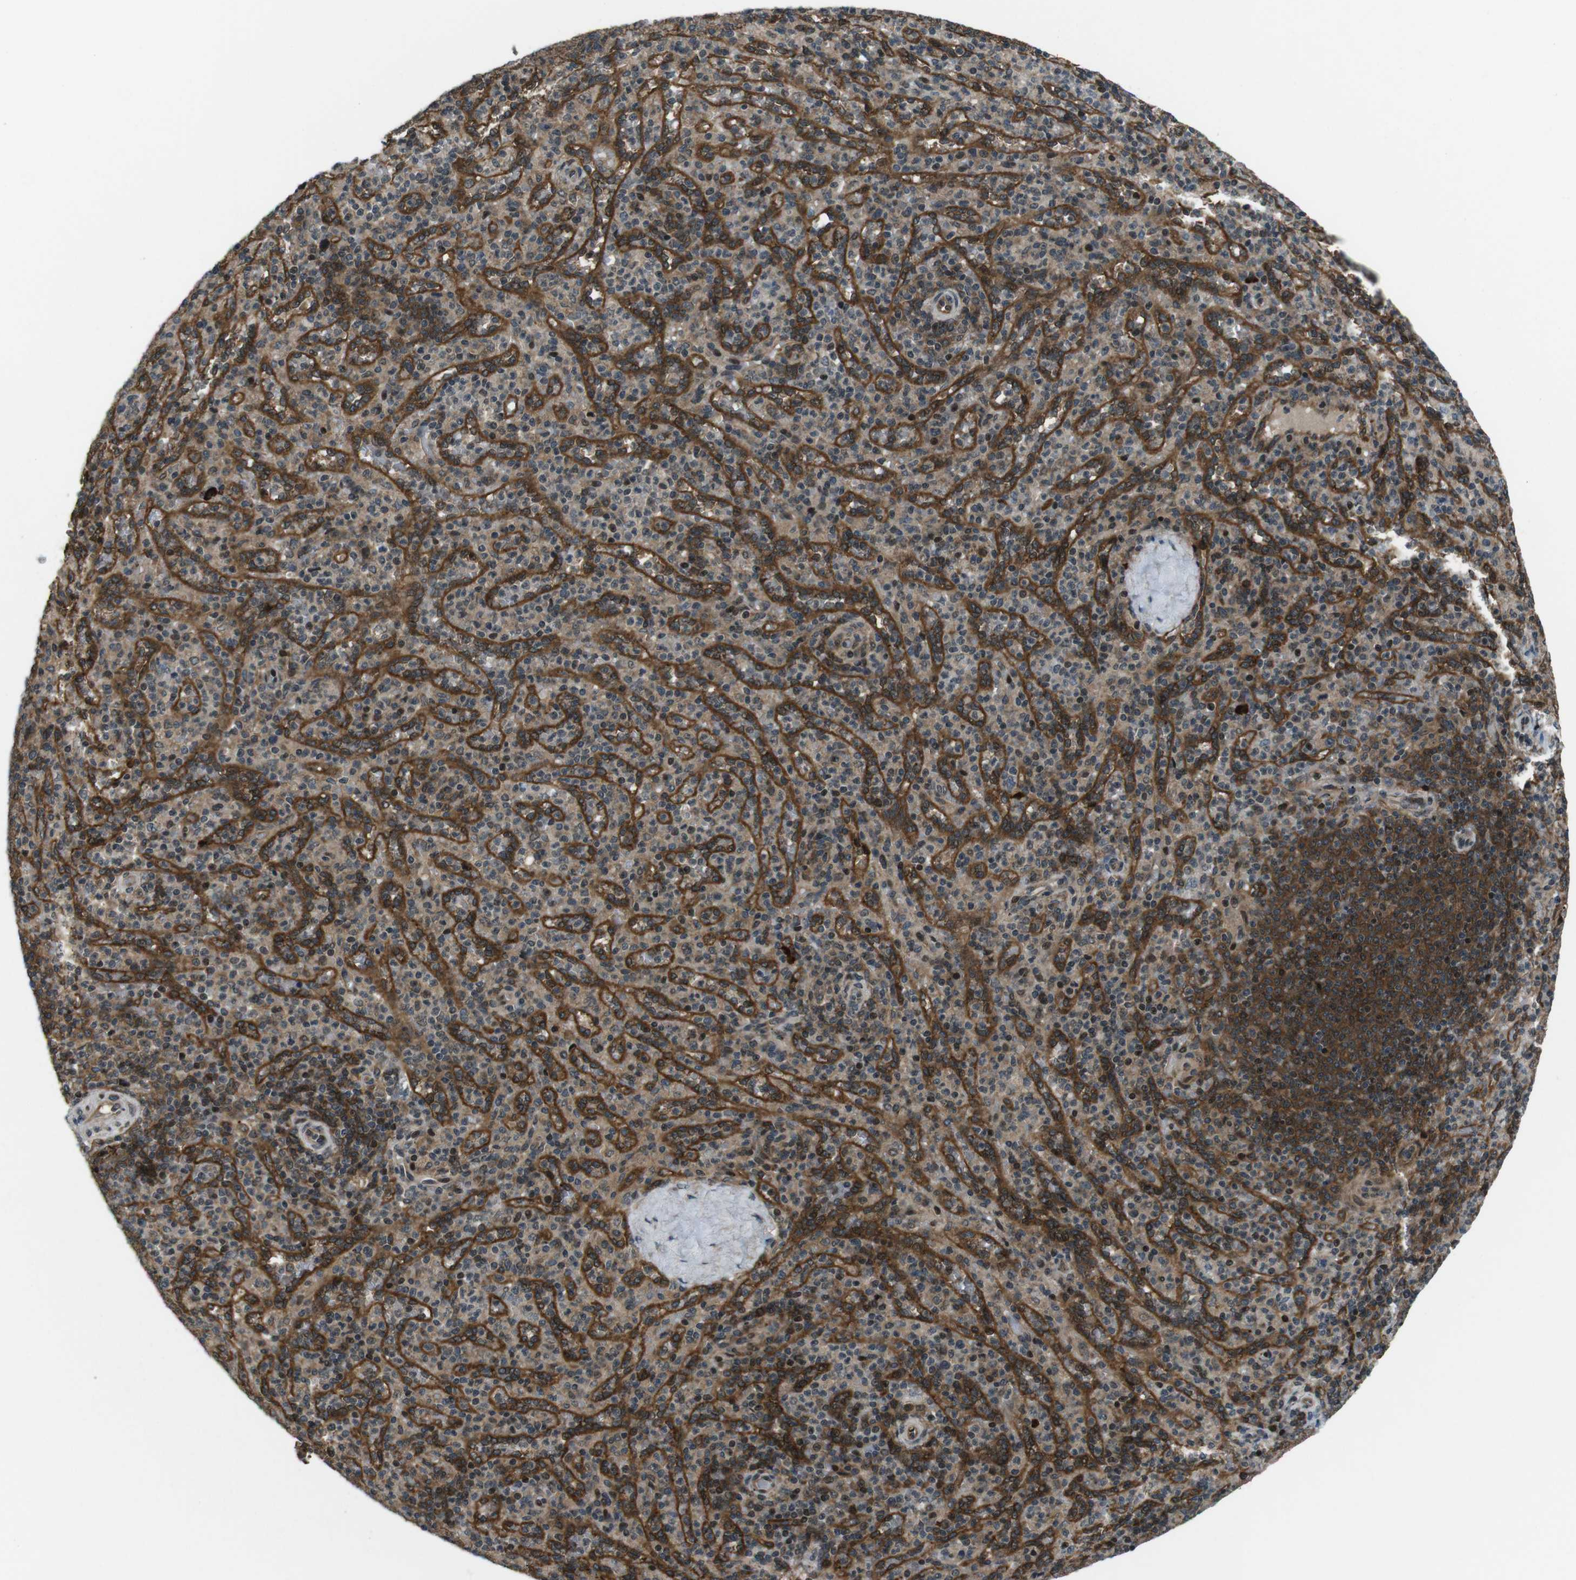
{"staining": {"intensity": "weak", "quantity": "25%-75%", "location": "cytoplasmic/membranous,nuclear"}, "tissue": "spleen", "cell_type": "Cells in red pulp", "image_type": "normal", "snomed": [{"axis": "morphology", "description": "Normal tissue, NOS"}, {"axis": "topography", "description": "Spleen"}], "caption": "An immunohistochemistry image of normal tissue is shown. Protein staining in brown labels weak cytoplasmic/membranous,nuclear positivity in spleen within cells in red pulp.", "gene": "TIAM2", "patient": {"sex": "male", "age": 36}}